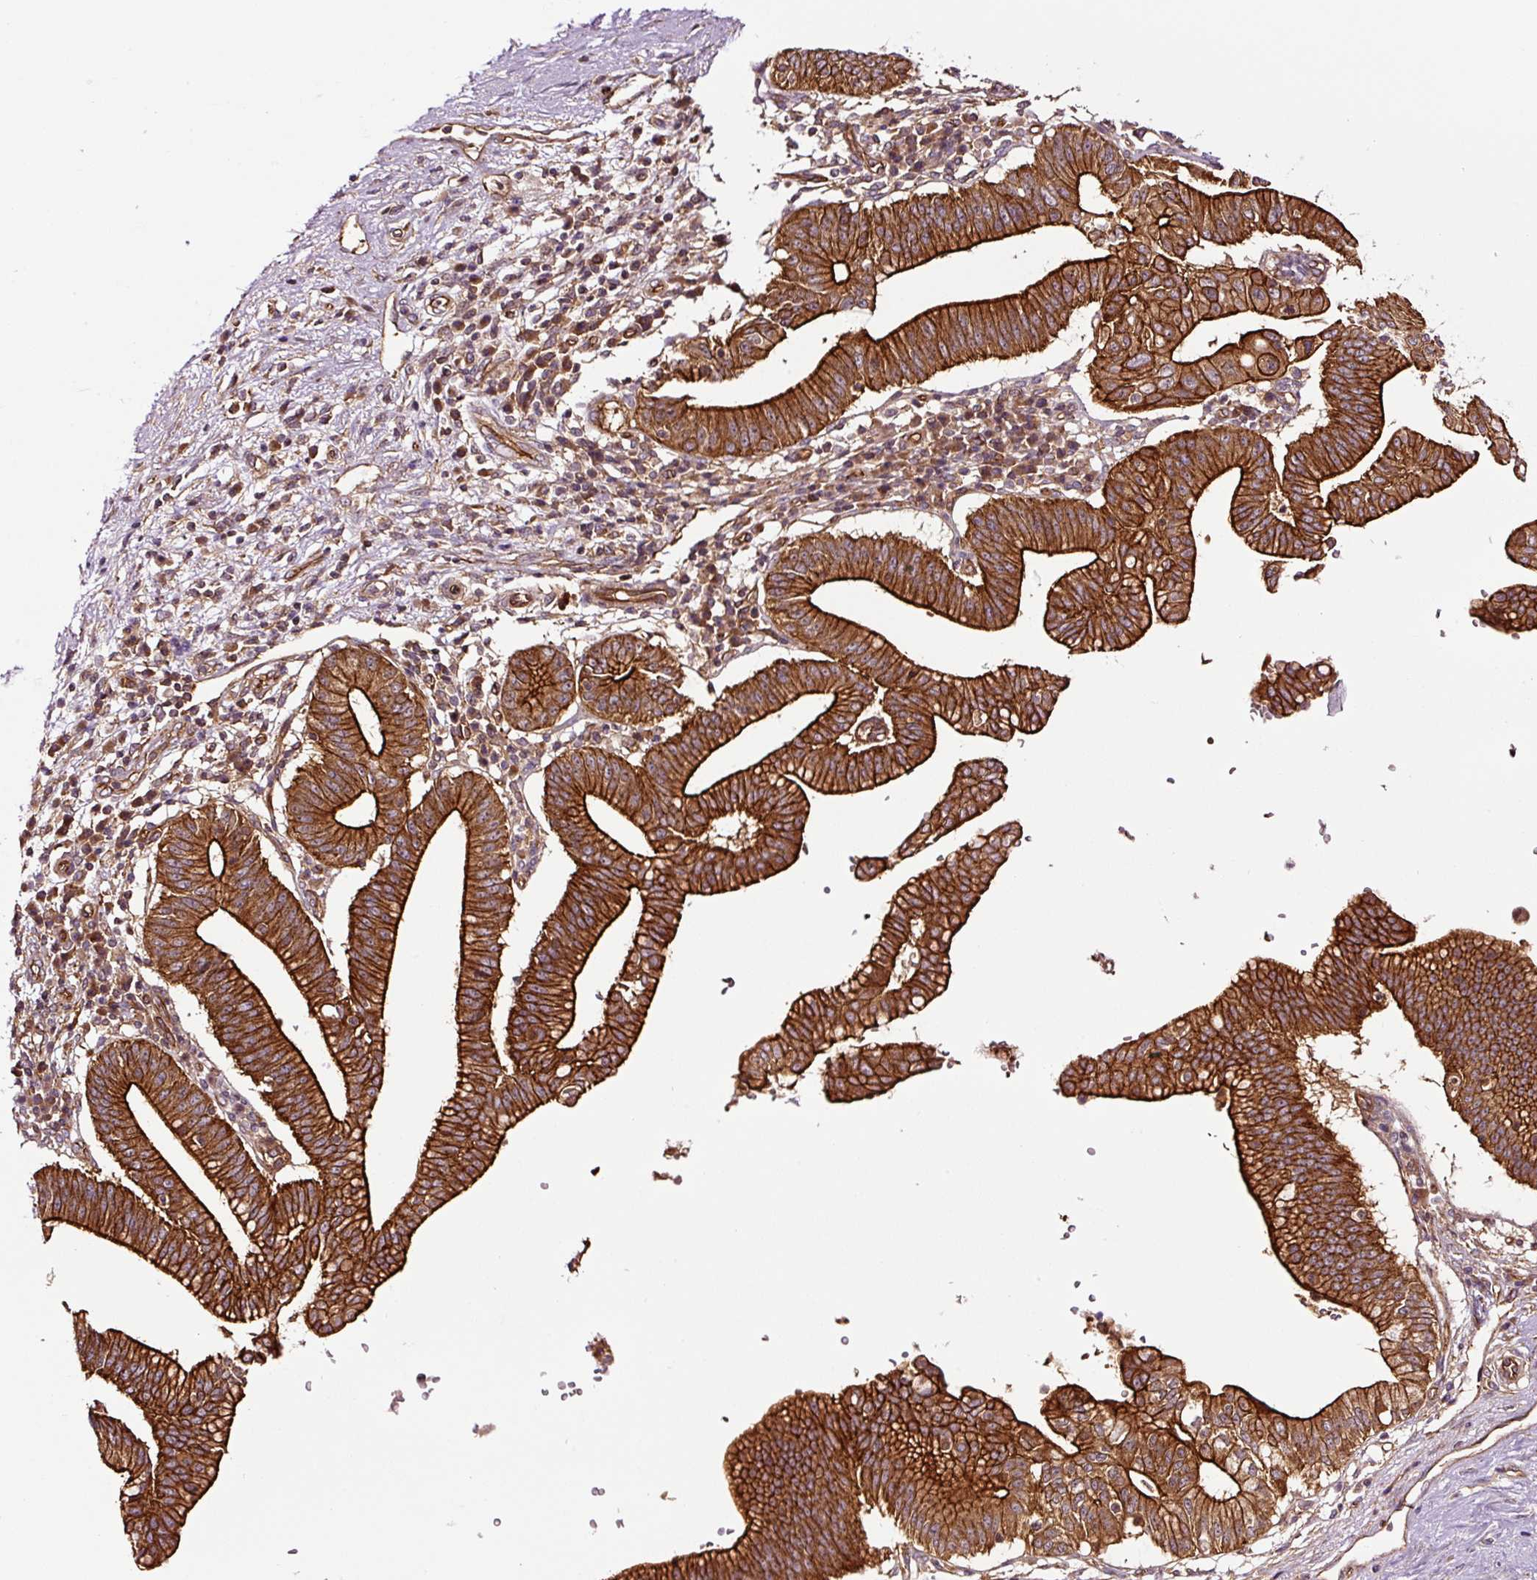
{"staining": {"intensity": "strong", "quantity": ">75%", "location": "cytoplasmic/membranous"}, "tissue": "pancreatic cancer", "cell_type": "Tumor cells", "image_type": "cancer", "snomed": [{"axis": "morphology", "description": "Adenocarcinoma, NOS"}, {"axis": "topography", "description": "Pancreas"}], "caption": "A photomicrograph showing strong cytoplasmic/membranous staining in approximately >75% of tumor cells in pancreatic adenocarcinoma, as visualized by brown immunohistochemical staining.", "gene": "METAP1", "patient": {"sex": "male", "age": 68}}